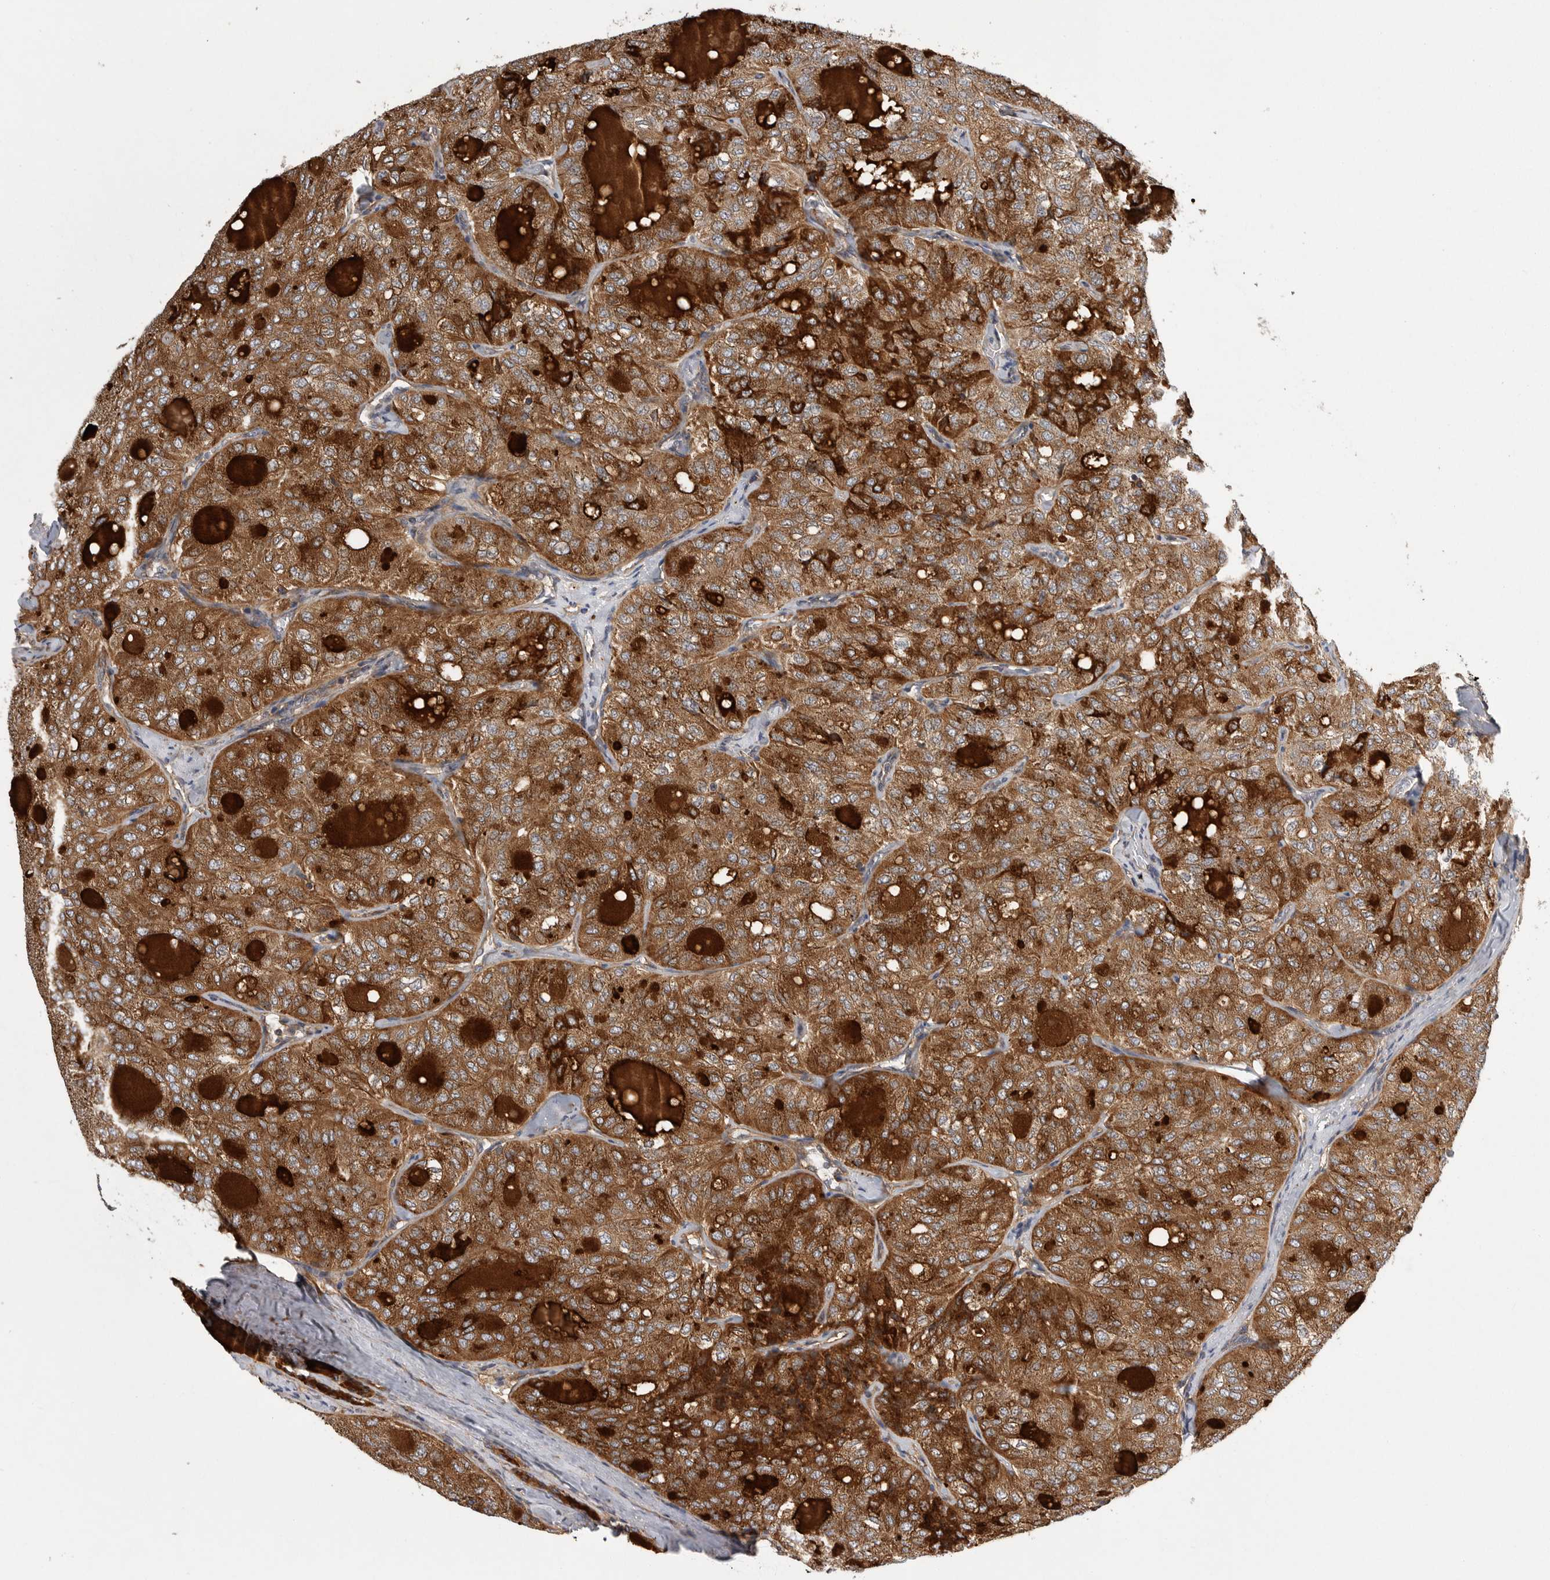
{"staining": {"intensity": "moderate", "quantity": ">75%", "location": "cytoplasmic/membranous"}, "tissue": "thyroid cancer", "cell_type": "Tumor cells", "image_type": "cancer", "snomed": [{"axis": "morphology", "description": "Follicular adenoma carcinoma, NOS"}, {"axis": "topography", "description": "Thyroid gland"}], "caption": "Follicular adenoma carcinoma (thyroid) stained with a brown dye reveals moderate cytoplasmic/membranous positive staining in approximately >75% of tumor cells.", "gene": "OXR1", "patient": {"sex": "male", "age": 75}}